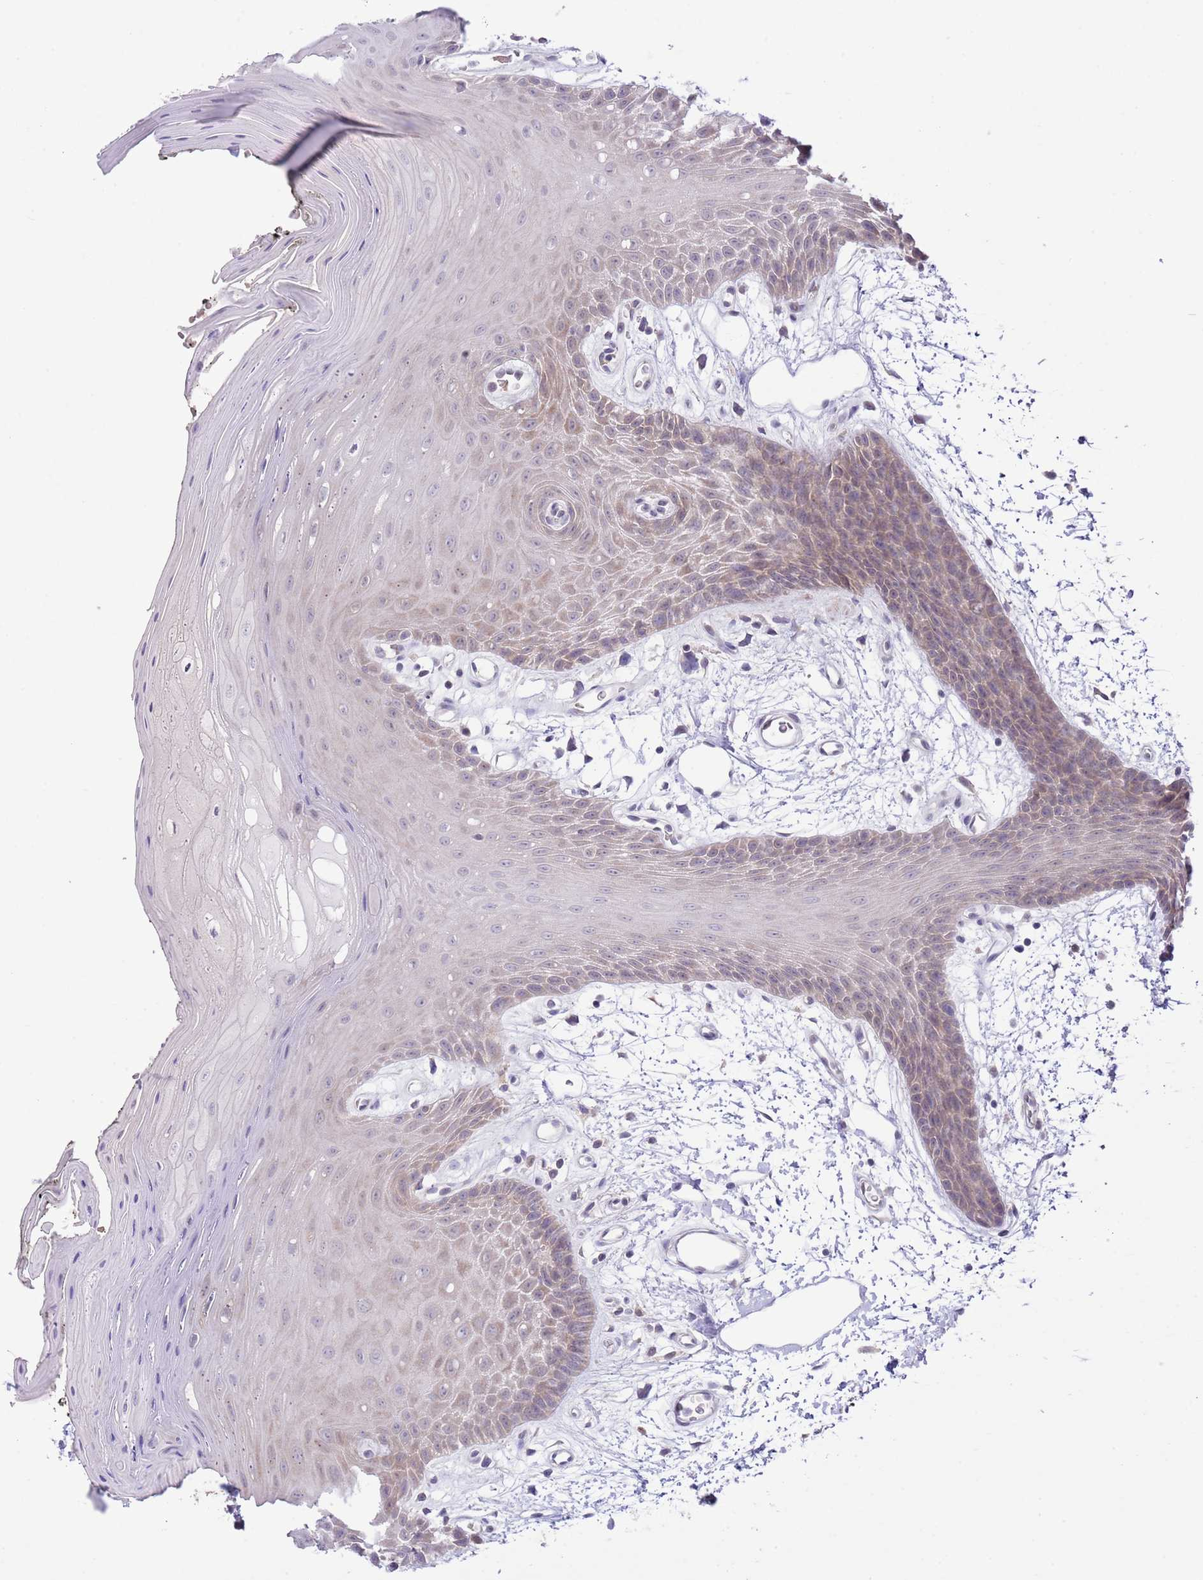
{"staining": {"intensity": "weak", "quantity": "<25%", "location": "cytoplasmic/membranous"}, "tissue": "oral mucosa", "cell_type": "Squamous epithelial cells", "image_type": "normal", "snomed": [{"axis": "morphology", "description": "Normal tissue, NOS"}, {"axis": "topography", "description": "Oral tissue"}, {"axis": "topography", "description": "Tounge, NOS"}], "caption": "Immunohistochemical staining of normal oral mucosa reveals no significant expression in squamous epithelial cells. (Stains: DAB immunohistochemistry (IHC) with hematoxylin counter stain, Microscopy: brightfield microscopy at high magnification).", "gene": "GALK2", "patient": {"sex": "female", "age": 59}}